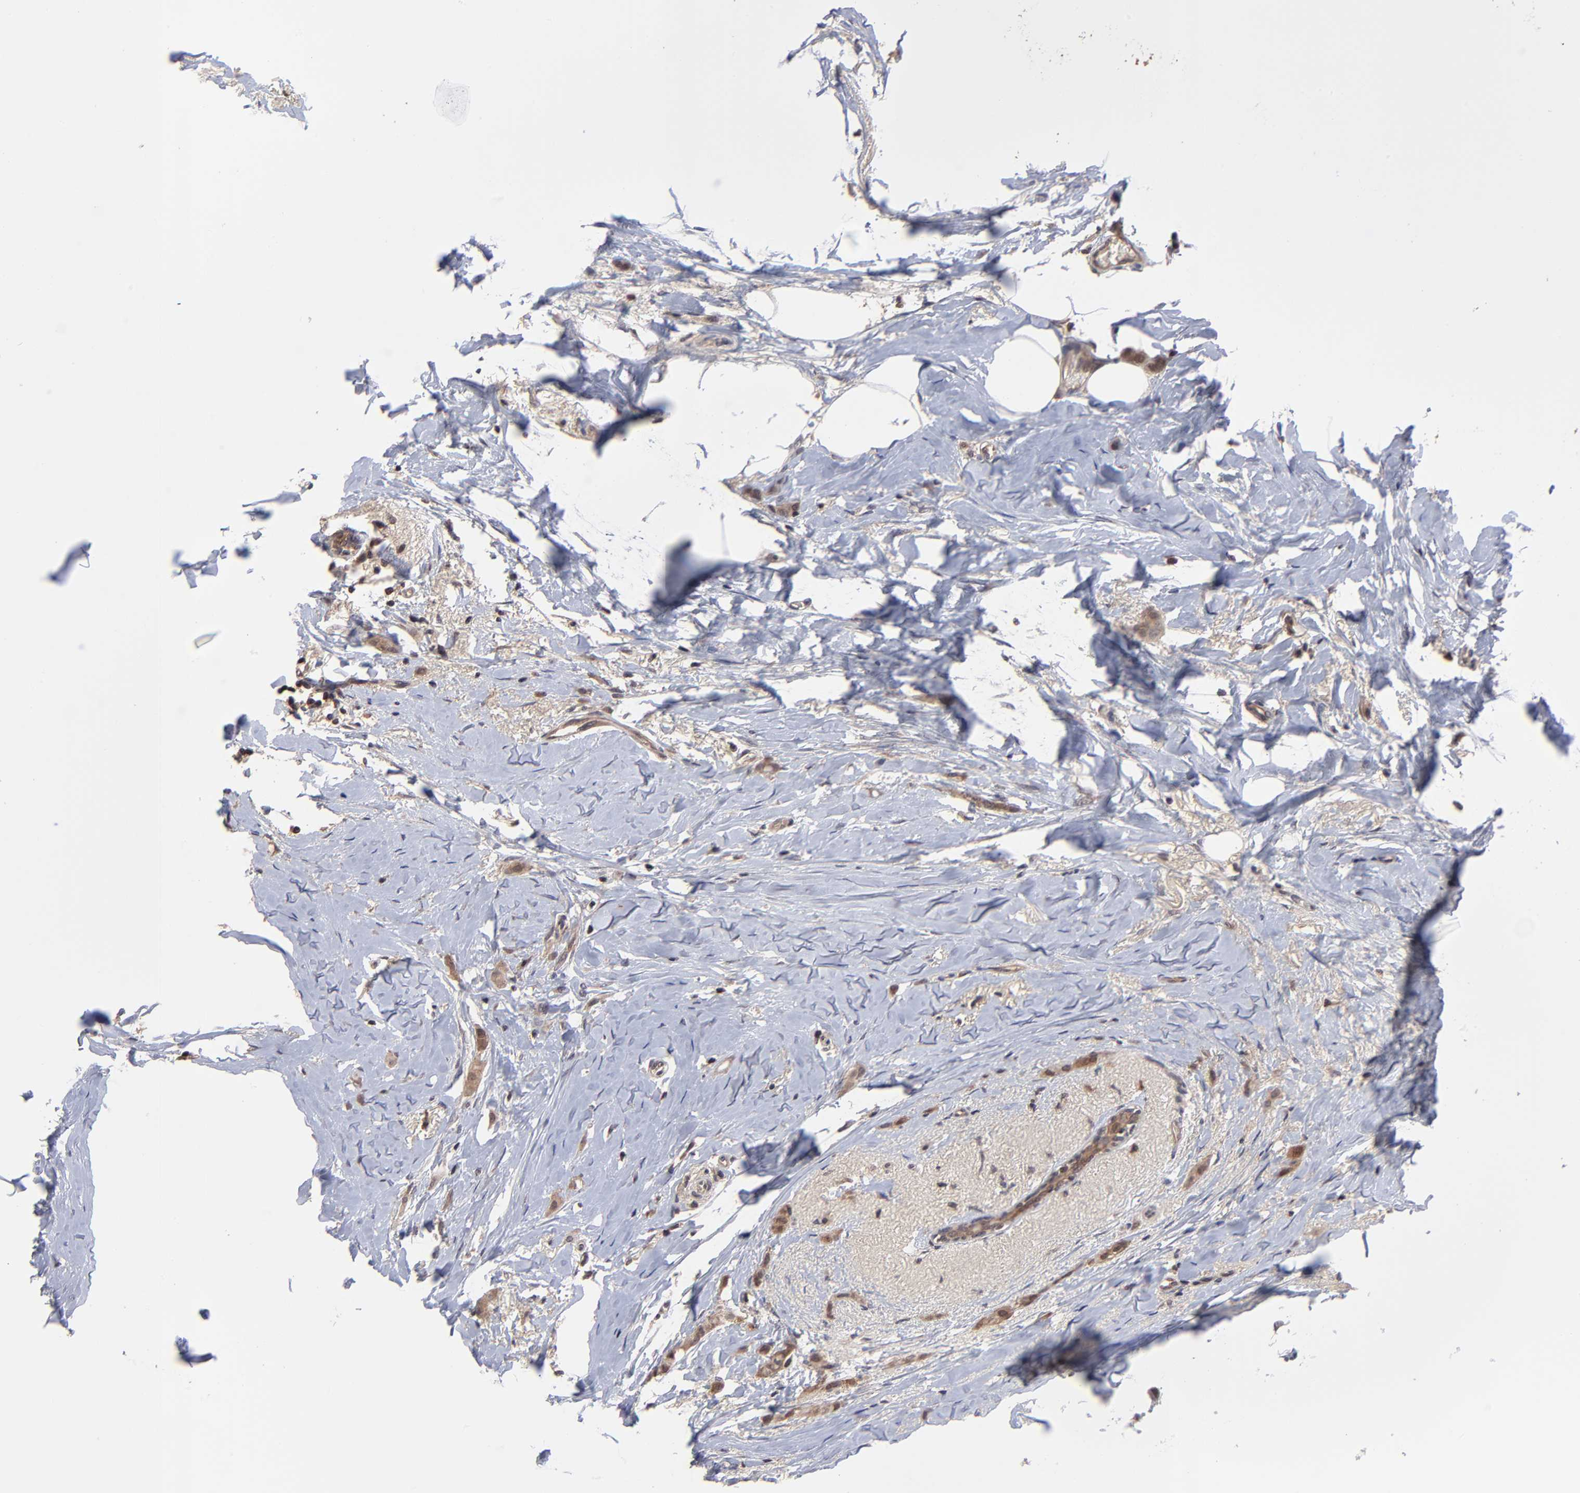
{"staining": {"intensity": "moderate", "quantity": ">75%", "location": "cytoplasmic/membranous"}, "tissue": "breast cancer", "cell_type": "Tumor cells", "image_type": "cancer", "snomed": [{"axis": "morphology", "description": "Lobular carcinoma"}, {"axis": "topography", "description": "Breast"}], "caption": "Tumor cells reveal moderate cytoplasmic/membranous expression in approximately >75% of cells in breast lobular carcinoma.", "gene": "UBE2L6", "patient": {"sex": "female", "age": 55}}